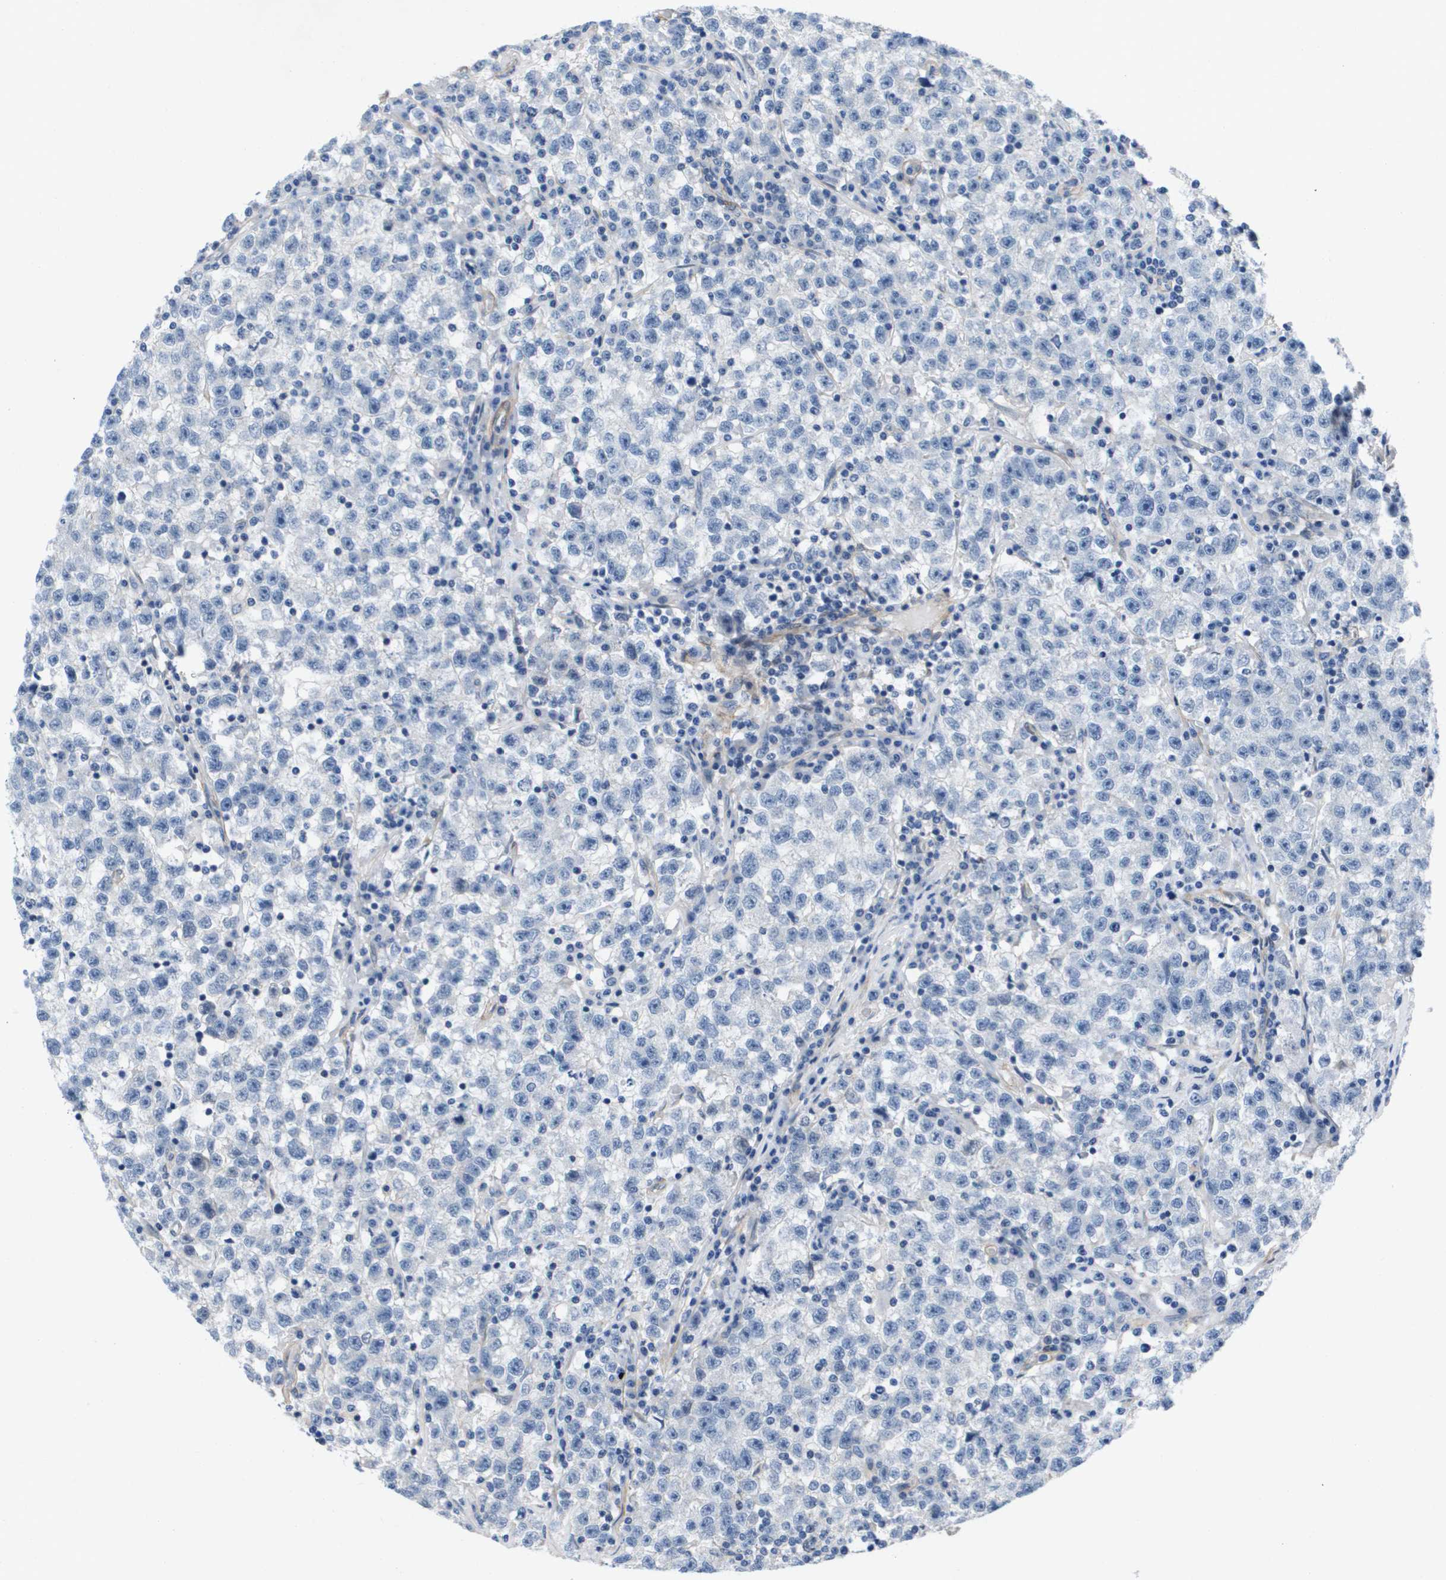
{"staining": {"intensity": "negative", "quantity": "none", "location": "none"}, "tissue": "testis cancer", "cell_type": "Tumor cells", "image_type": "cancer", "snomed": [{"axis": "morphology", "description": "Seminoma, NOS"}, {"axis": "topography", "description": "Testis"}], "caption": "A high-resolution micrograph shows immunohistochemistry staining of testis cancer (seminoma), which reveals no significant positivity in tumor cells.", "gene": "LPP", "patient": {"sex": "male", "age": 22}}